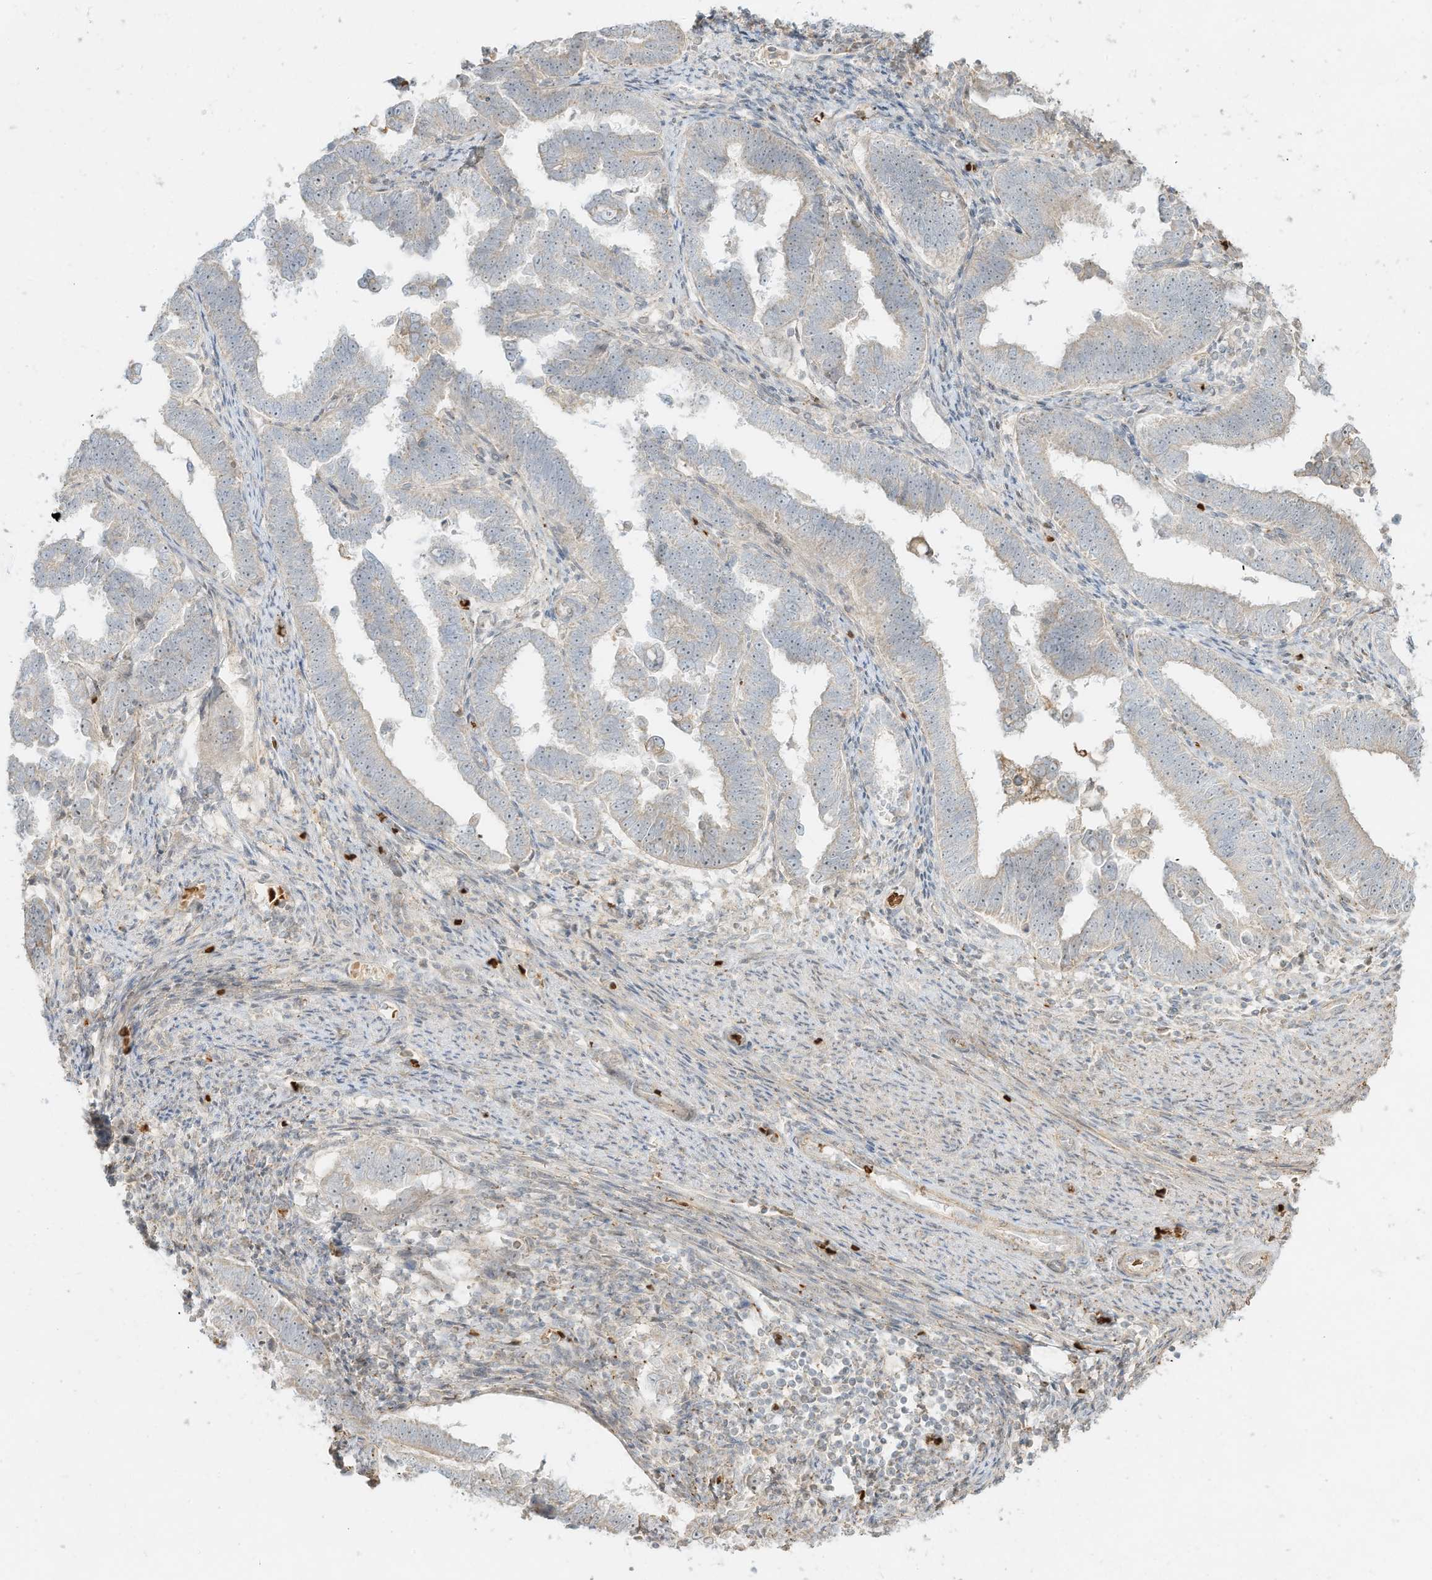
{"staining": {"intensity": "negative", "quantity": "none", "location": "none"}, "tissue": "endometrial cancer", "cell_type": "Tumor cells", "image_type": "cancer", "snomed": [{"axis": "morphology", "description": "Adenocarcinoma, NOS"}, {"axis": "topography", "description": "Endometrium"}], "caption": "IHC micrograph of human adenocarcinoma (endometrial) stained for a protein (brown), which reveals no expression in tumor cells.", "gene": "OFD1", "patient": {"sex": "female", "age": 75}}